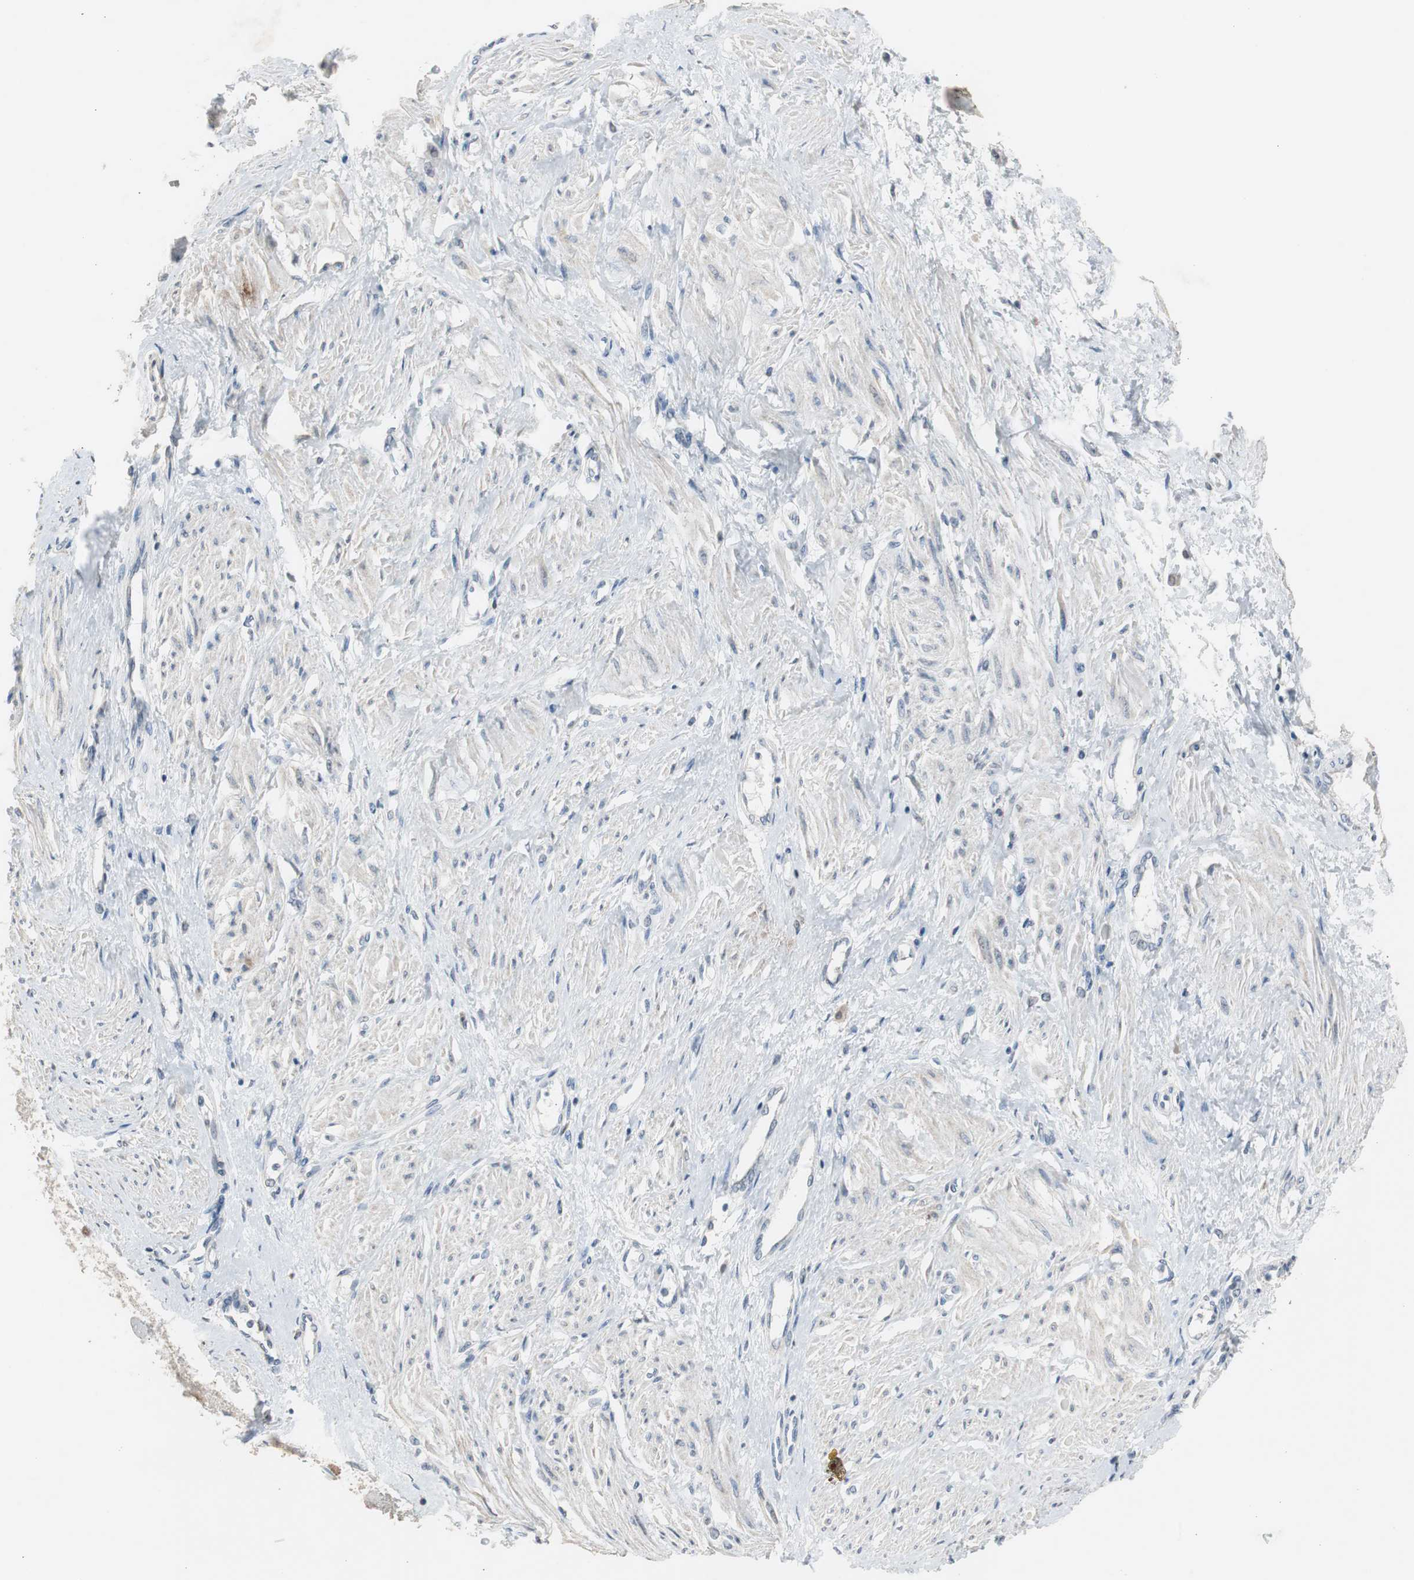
{"staining": {"intensity": "negative", "quantity": "none", "location": "none"}, "tissue": "smooth muscle", "cell_type": "Smooth muscle cells", "image_type": "normal", "snomed": [{"axis": "morphology", "description": "Normal tissue, NOS"}, {"axis": "topography", "description": "Smooth muscle"}, {"axis": "topography", "description": "Uterus"}], "caption": "Smooth muscle stained for a protein using IHC reveals no staining smooth muscle cells.", "gene": "TK1", "patient": {"sex": "female", "age": 39}}